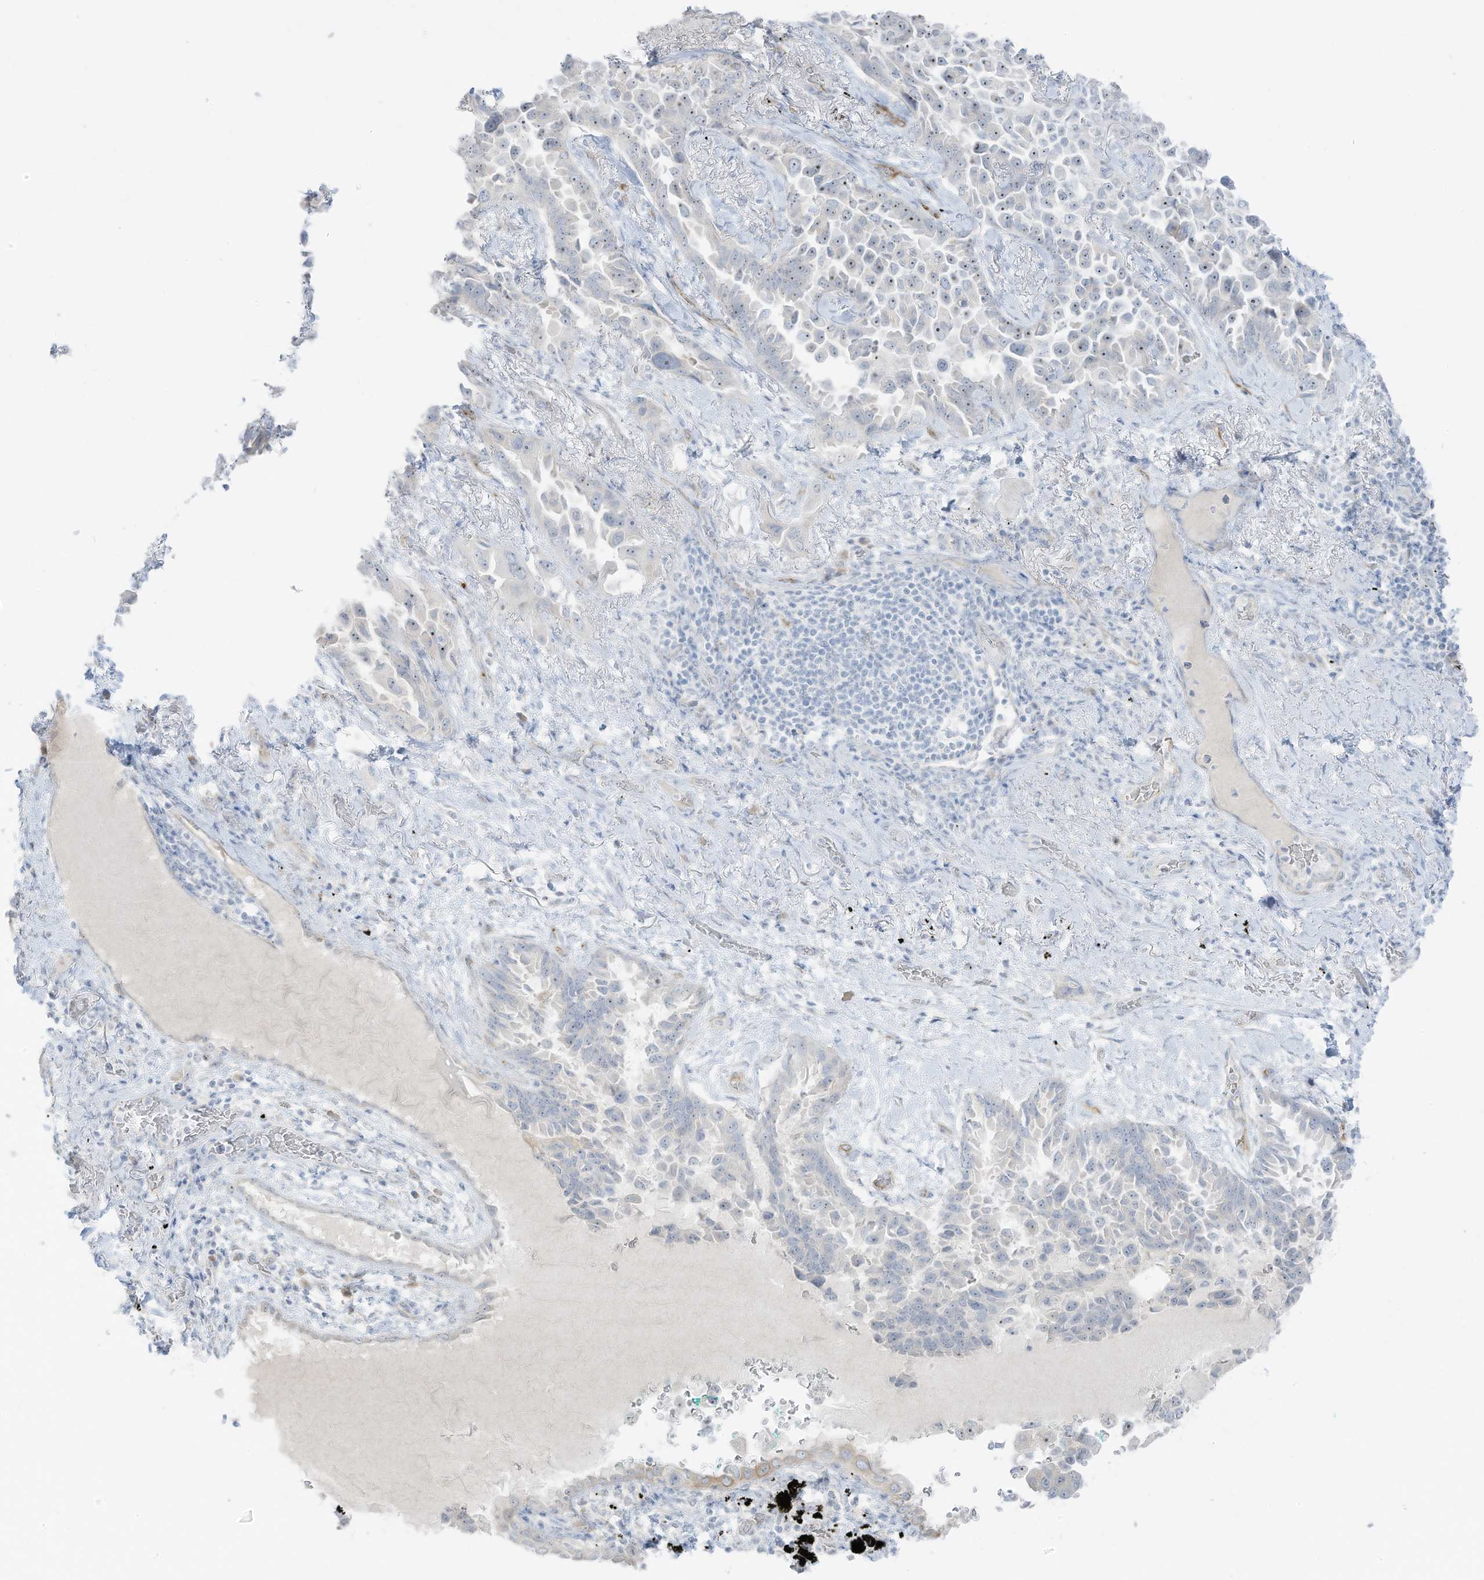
{"staining": {"intensity": "negative", "quantity": "none", "location": "none"}, "tissue": "lung cancer", "cell_type": "Tumor cells", "image_type": "cancer", "snomed": [{"axis": "morphology", "description": "Adenocarcinoma, NOS"}, {"axis": "topography", "description": "Lung"}], "caption": "Histopathology image shows no protein staining in tumor cells of lung cancer tissue.", "gene": "C11orf87", "patient": {"sex": "female", "age": 67}}